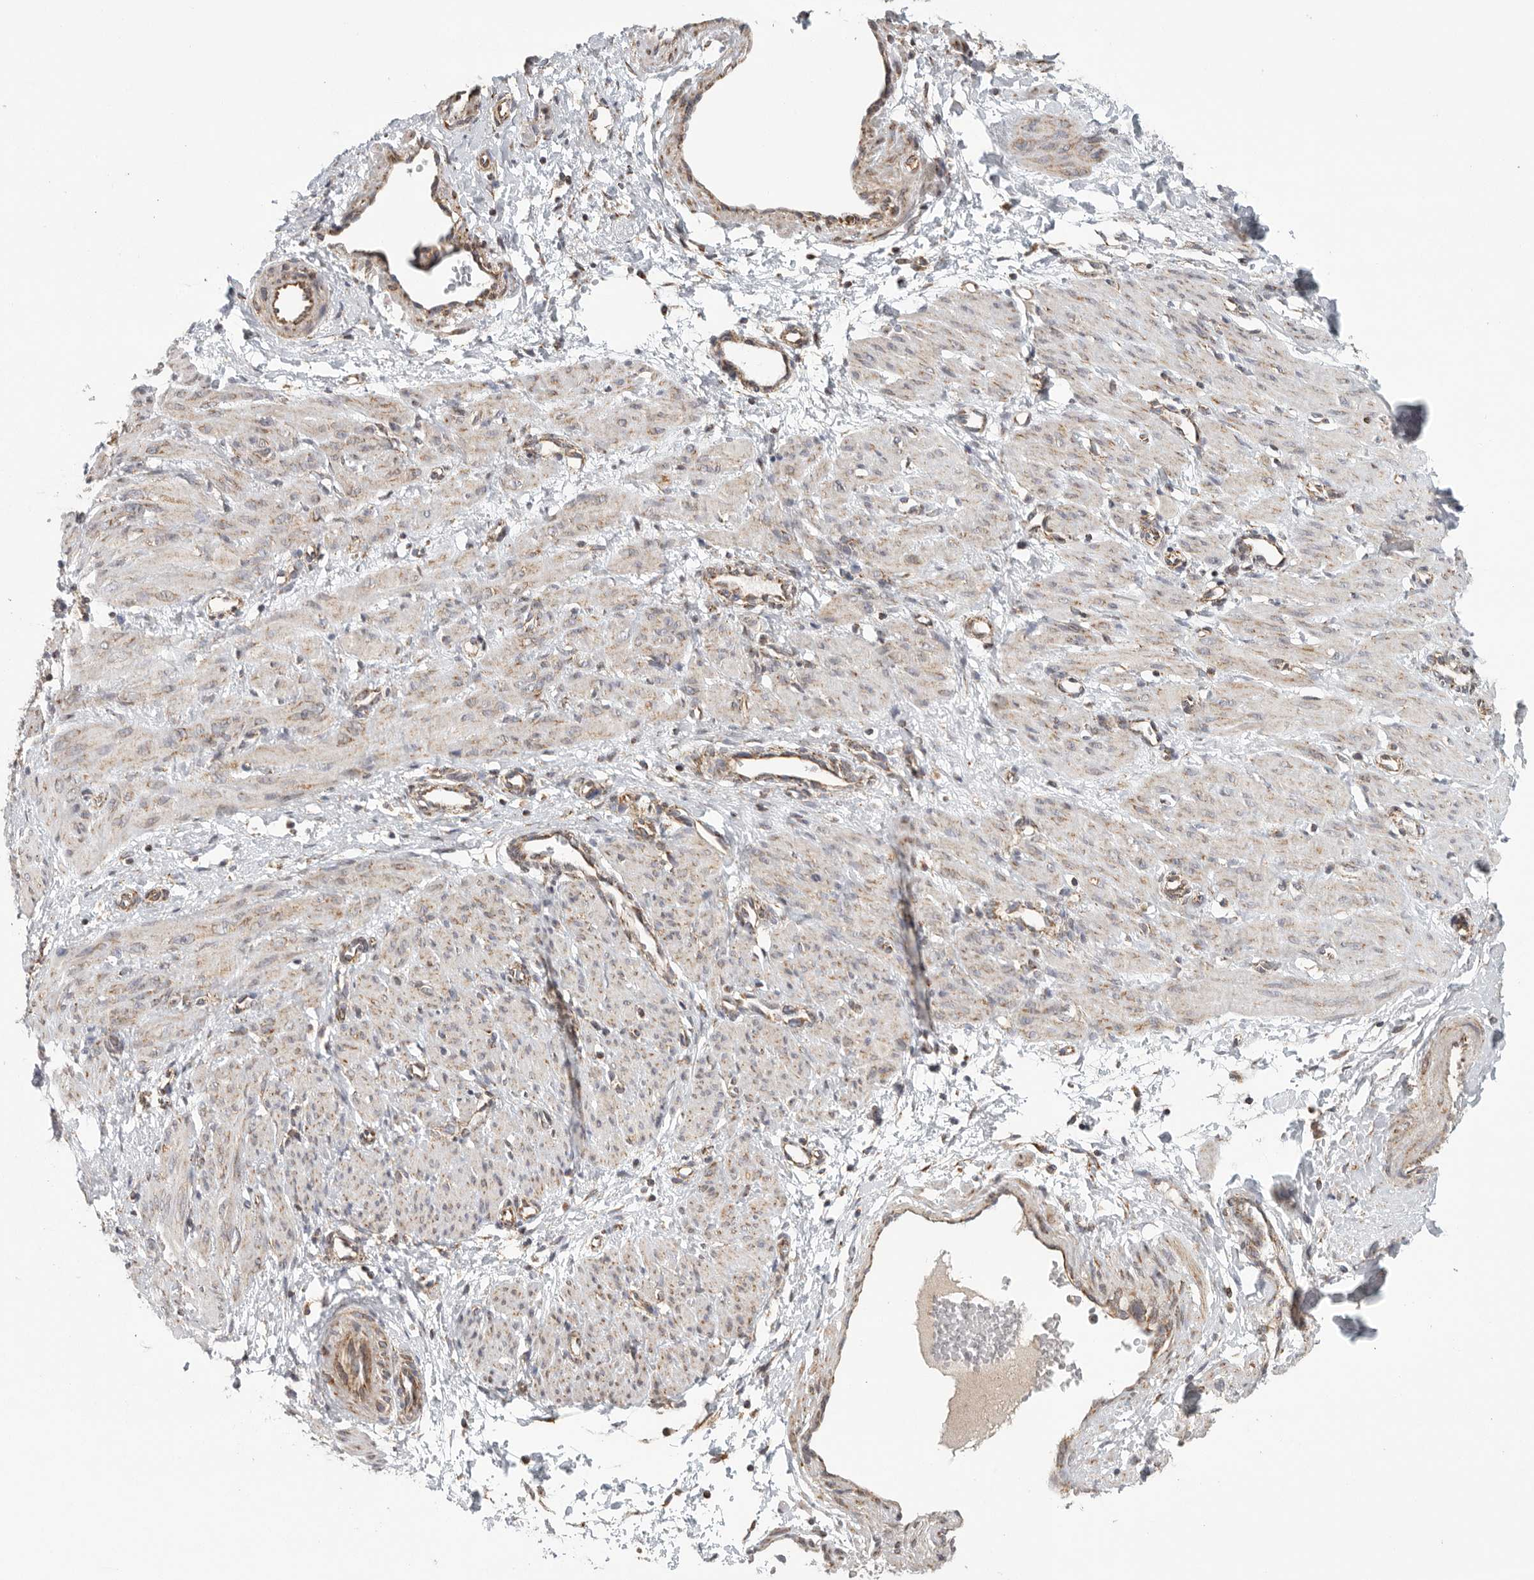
{"staining": {"intensity": "weak", "quantity": "25%-75%", "location": "cytoplasmic/membranous"}, "tissue": "smooth muscle", "cell_type": "Smooth muscle cells", "image_type": "normal", "snomed": [{"axis": "morphology", "description": "Normal tissue, NOS"}, {"axis": "topography", "description": "Endometrium"}], "caption": "High-power microscopy captured an IHC photomicrograph of normal smooth muscle, revealing weak cytoplasmic/membranous positivity in about 25%-75% of smooth muscle cells. Using DAB (brown) and hematoxylin (blue) stains, captured at high magnification using brightfield microscopy.", "gene": "FKBP8", "patient": {"sex": "female", "age": 33}}